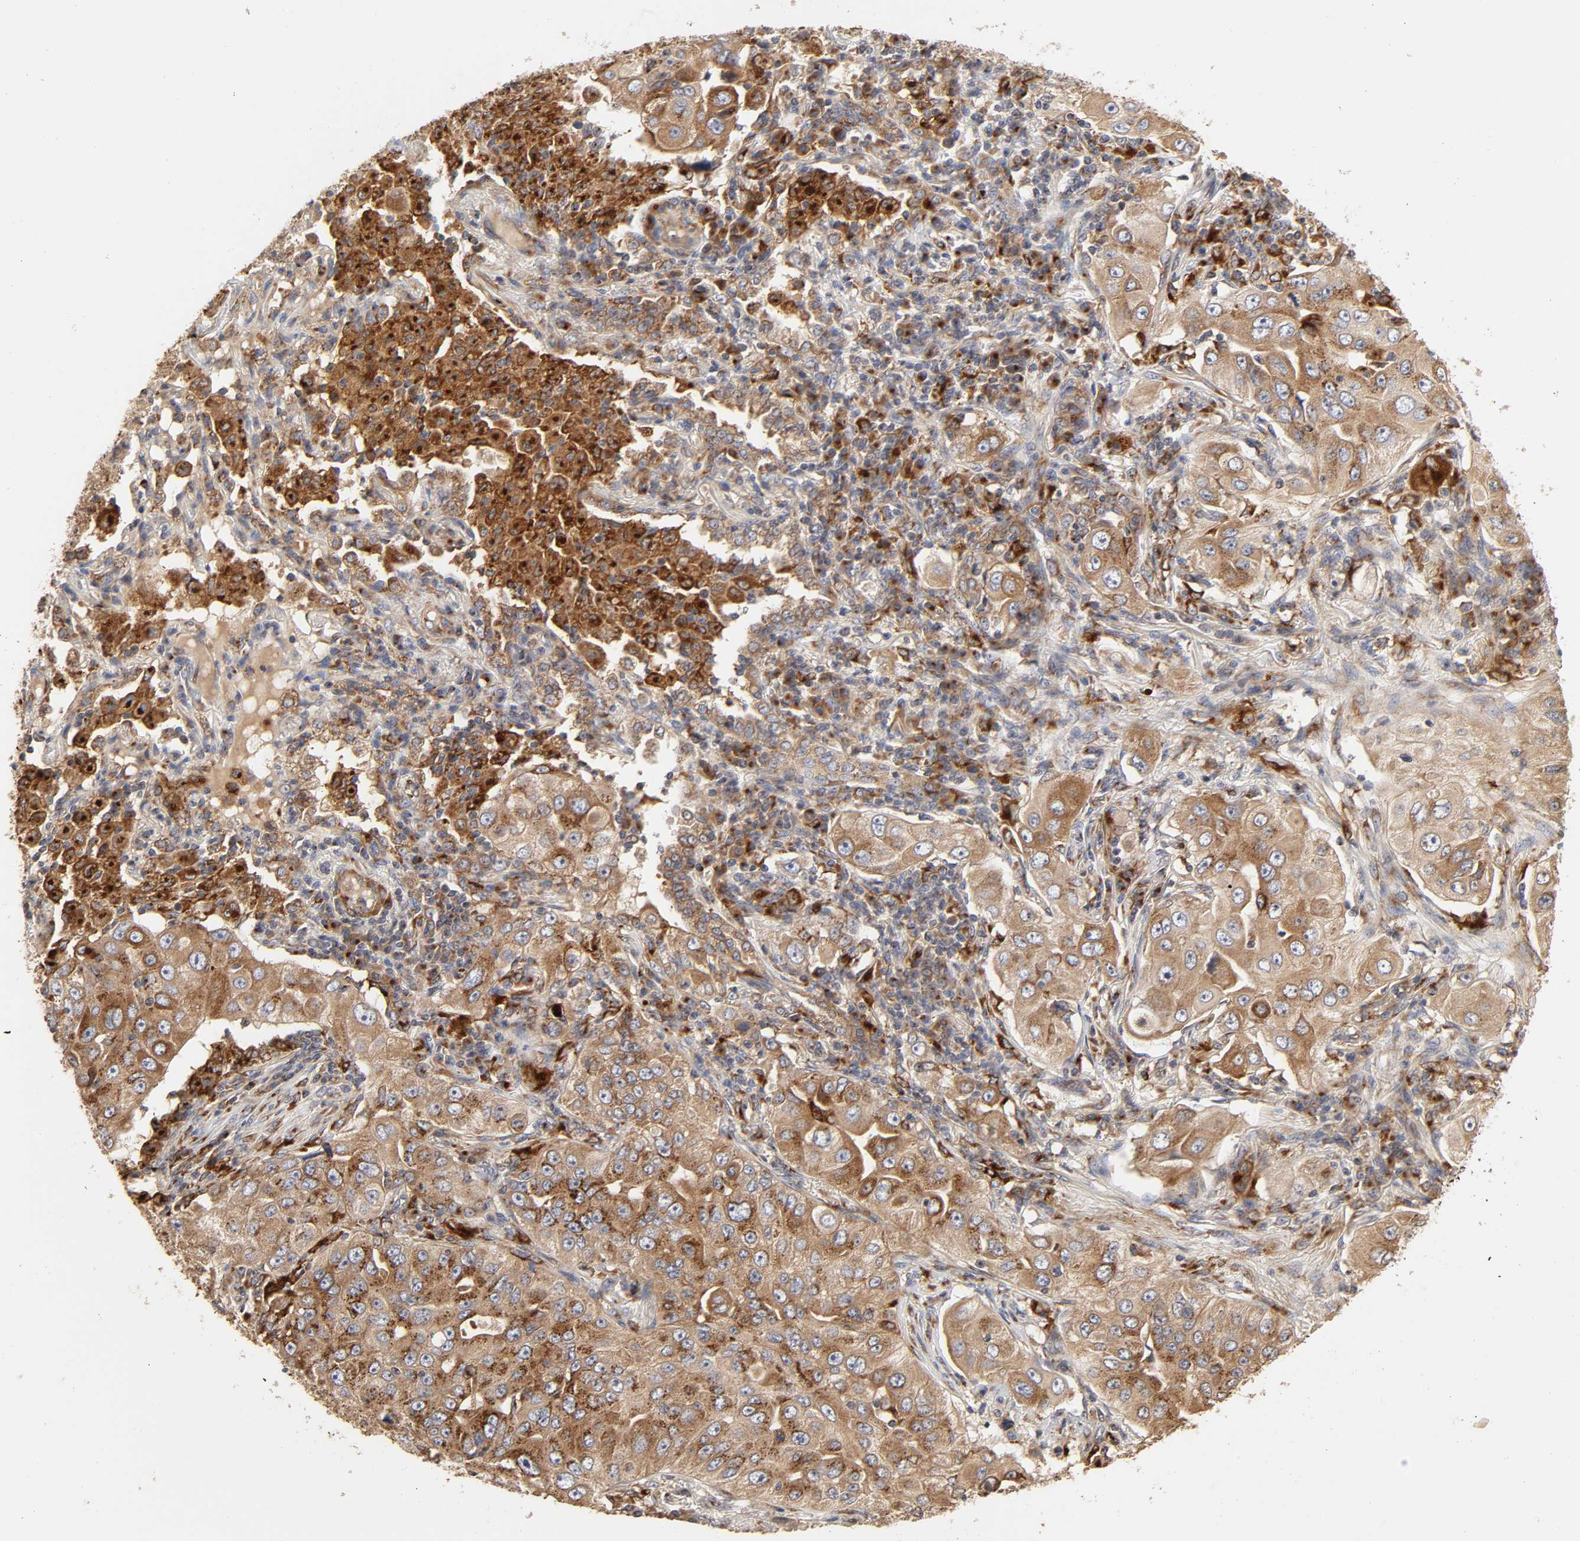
{"staining": {"intensity": "moderate", "quantity": ">75%", "location": "cytoplasmic/membranous"}, "tissue": "lung cancer", "cell_type": "Tumor cells", "image_type": "cancer", "snomed": [{"axis": "morphology", "description": "Adenocarcinoma, NOS"}, {"axis": "topography", "description": "Lung"}], "caption": "A histopathology image of adenocarcinoma (lung) stained for a protein displays moderate cytoplasmic/membranous brown staining in tumor cells.", "gene": "GNPTG", "patient": {"sex": "male", "age": 84}}